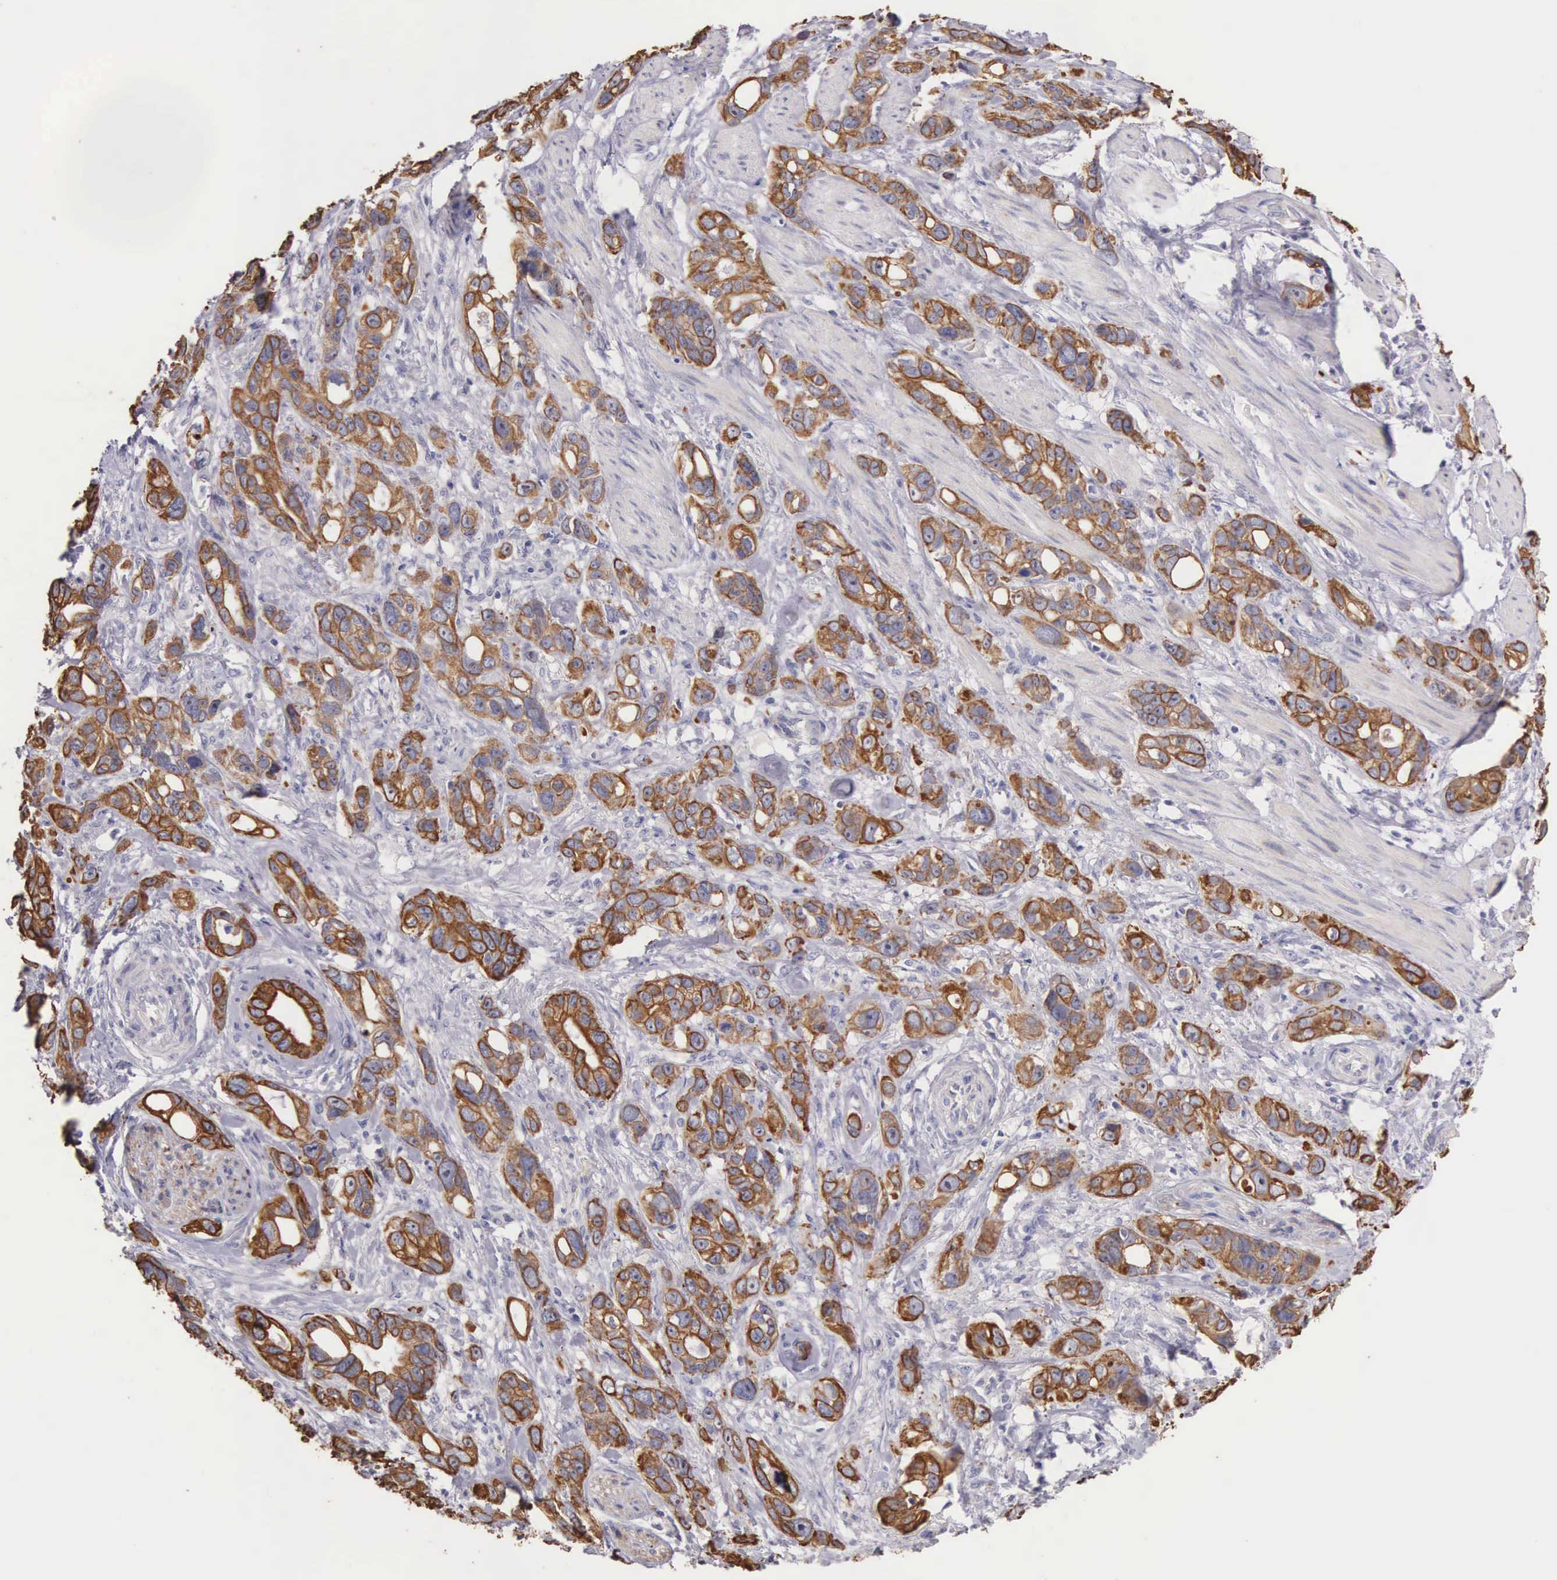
{"staining": {"intensity": "moderate", "quantity": ">75%", "location": "cytoplasmic/membranous"}, "tissue": "stomach cancer", "cell_type": "Tumor cells", "image_type": "cancer", "snomed": [{"axis": "morphology", "description": "Adenocarcinoma, NOS"}, {"axis": "topography", "description": "Stomach, upper"}], "caption": "Immunohistochemical staining of stomach cancer (adenocarcinoma) displays moderate cytoplasmic/membranous protein expression in approximately >75% of tumor cells.", "gene": "PIR", "patient": {"sex": "male", "age": 47}}